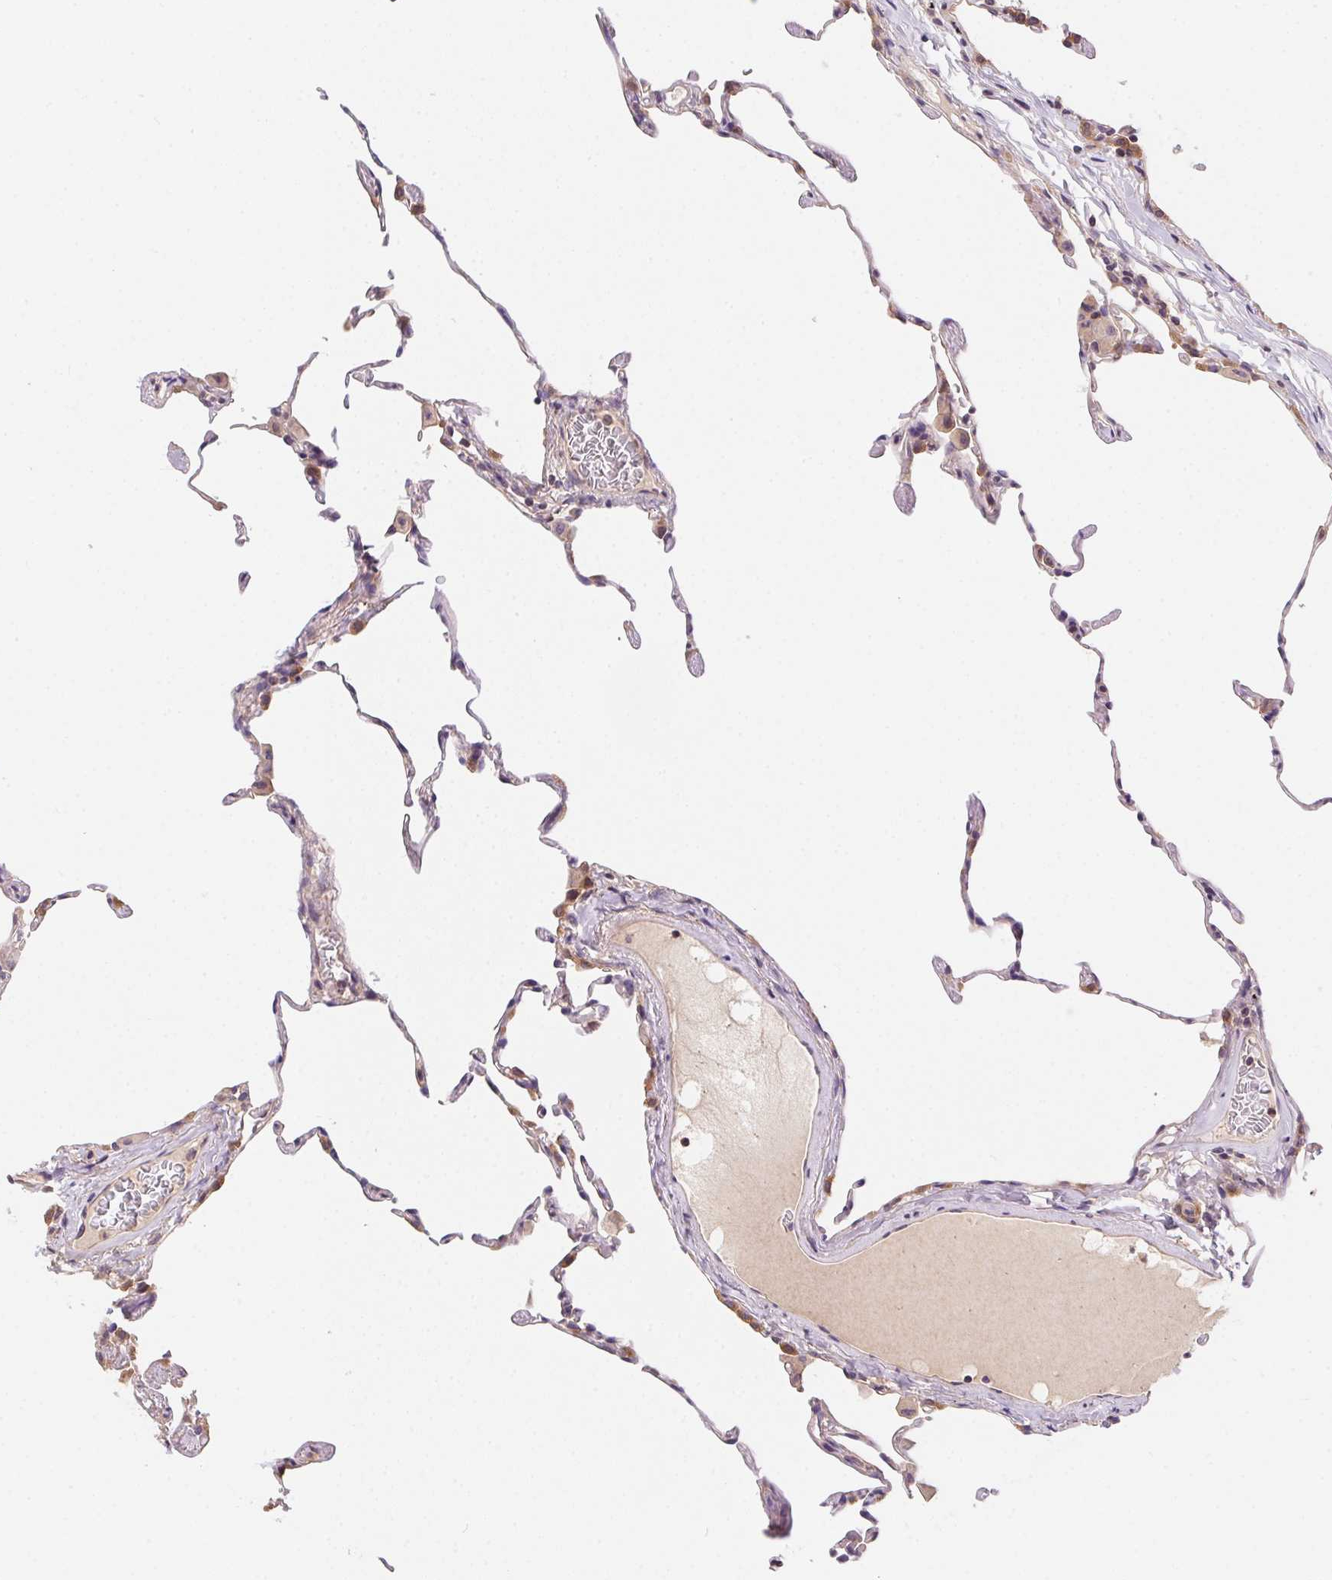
{"staining": {"intensity": "weak", "quantity": "<25%", "location": "cytoplasmic/membranous"}, "tissue": "lung", "cell_type": "Alveolar cells", "image_type": "normal", "snomed": [{"axis": "morphology", "description": "Normal tissue, NOS"}, {"axis": "topography", "description": "Lung"}], "caption": "Alveolar cells show no significant protein positivity in benign lung. (DAB immunohistochemistry (IHC), high magnification).", "gene": "PRKAA1", "patient": {"sex": "female", "age": 57}}